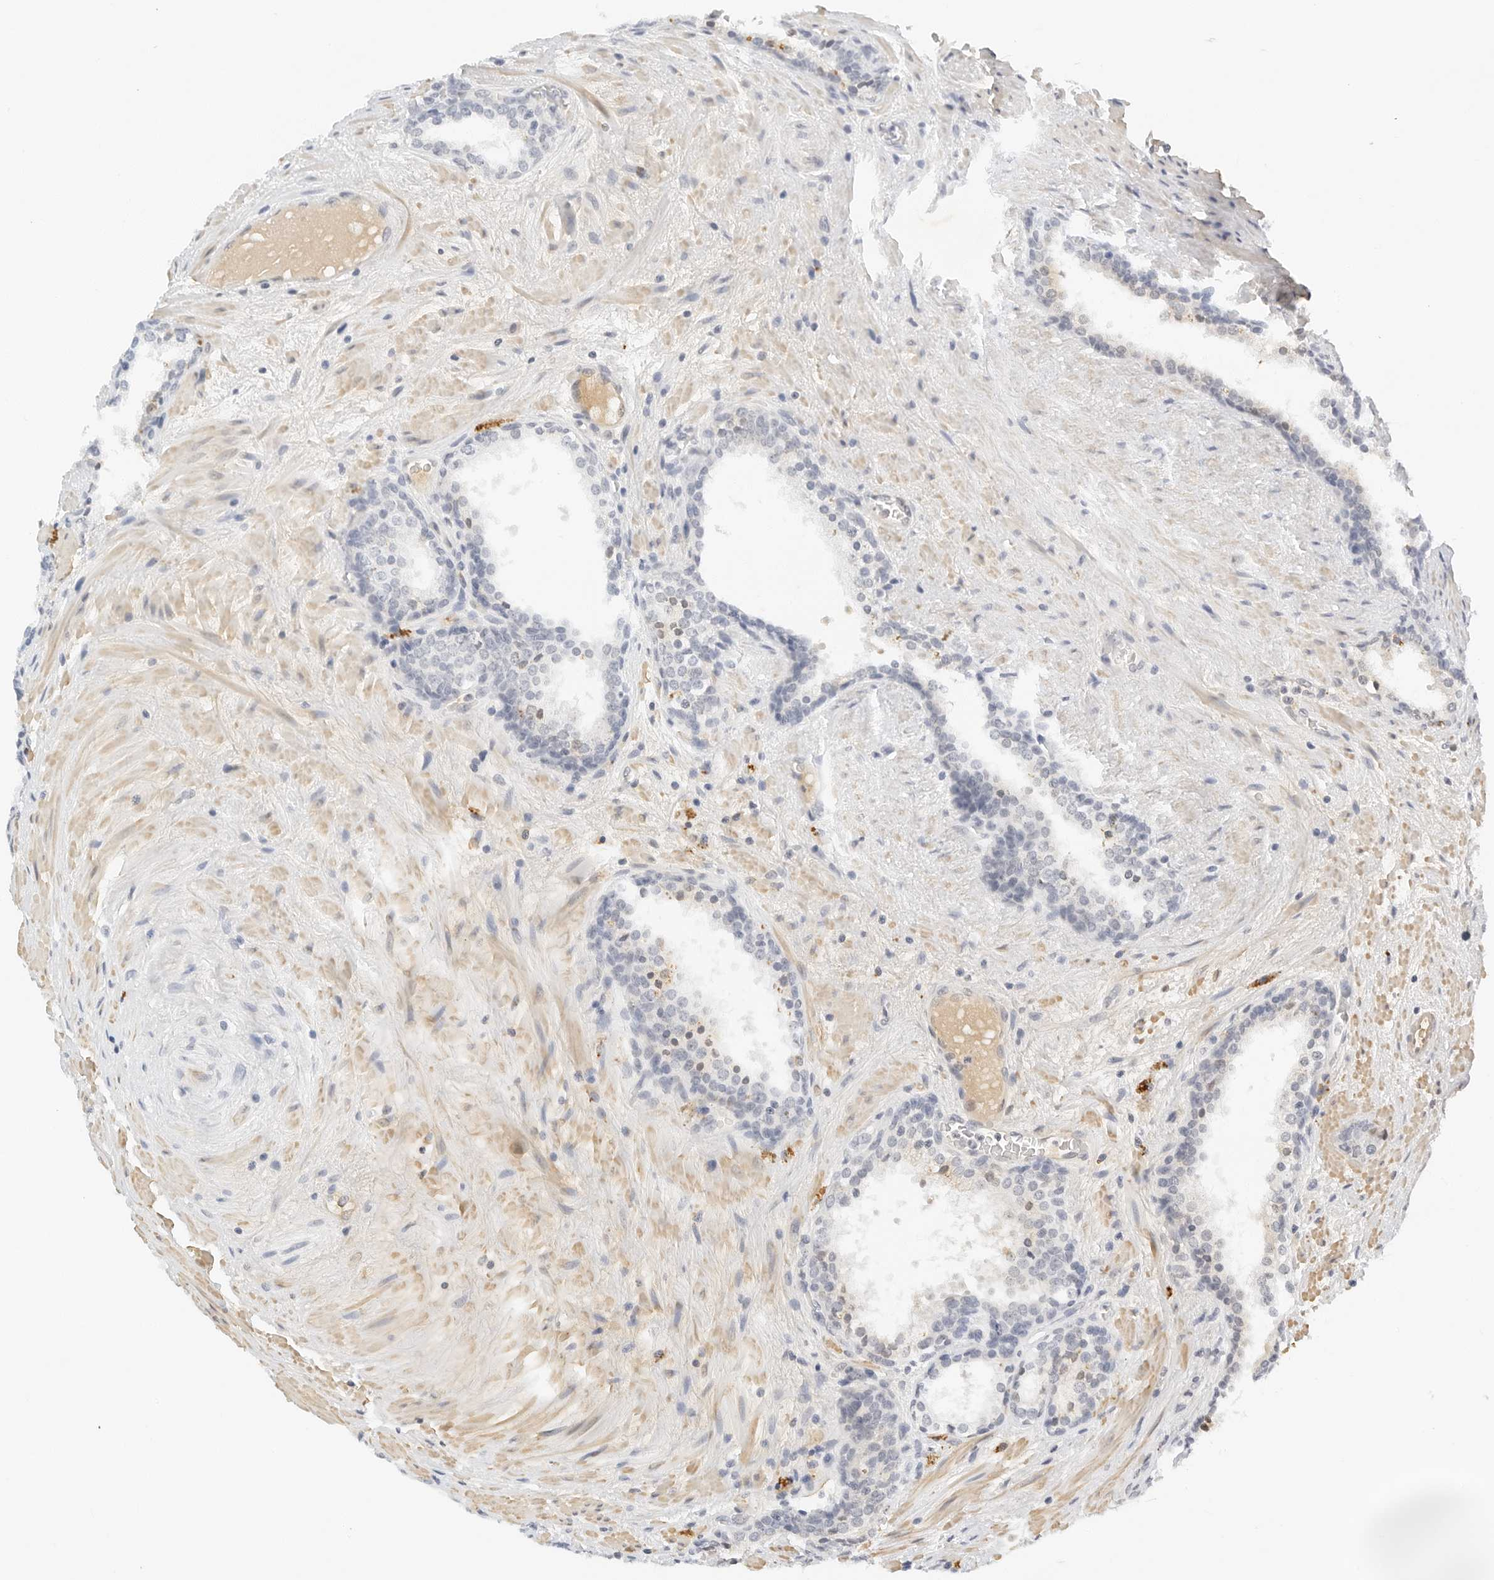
{"staining": {"intensity": "negative", "quantity": "none", "location": "none"}, "tissue": "prostate cancer", "cell_type": "Tumor cells", "image_type": "cancer", "snomed": [{"axis": "morphology", "description": "Adenocarcinoma, High grade"}, {"axis": "topography", "description": "Prostate"}], "caption": "Immunohistochemical staining of human prostate cancer (high-grade adenocarcinoma) displays no significant positivity in tumor cells. (Brightfield microscopy of DAB immunohistochemistry (IHC) at high magnification).", "gene": "PKDCC", "patient": {"sex": "male", "age": 56}}